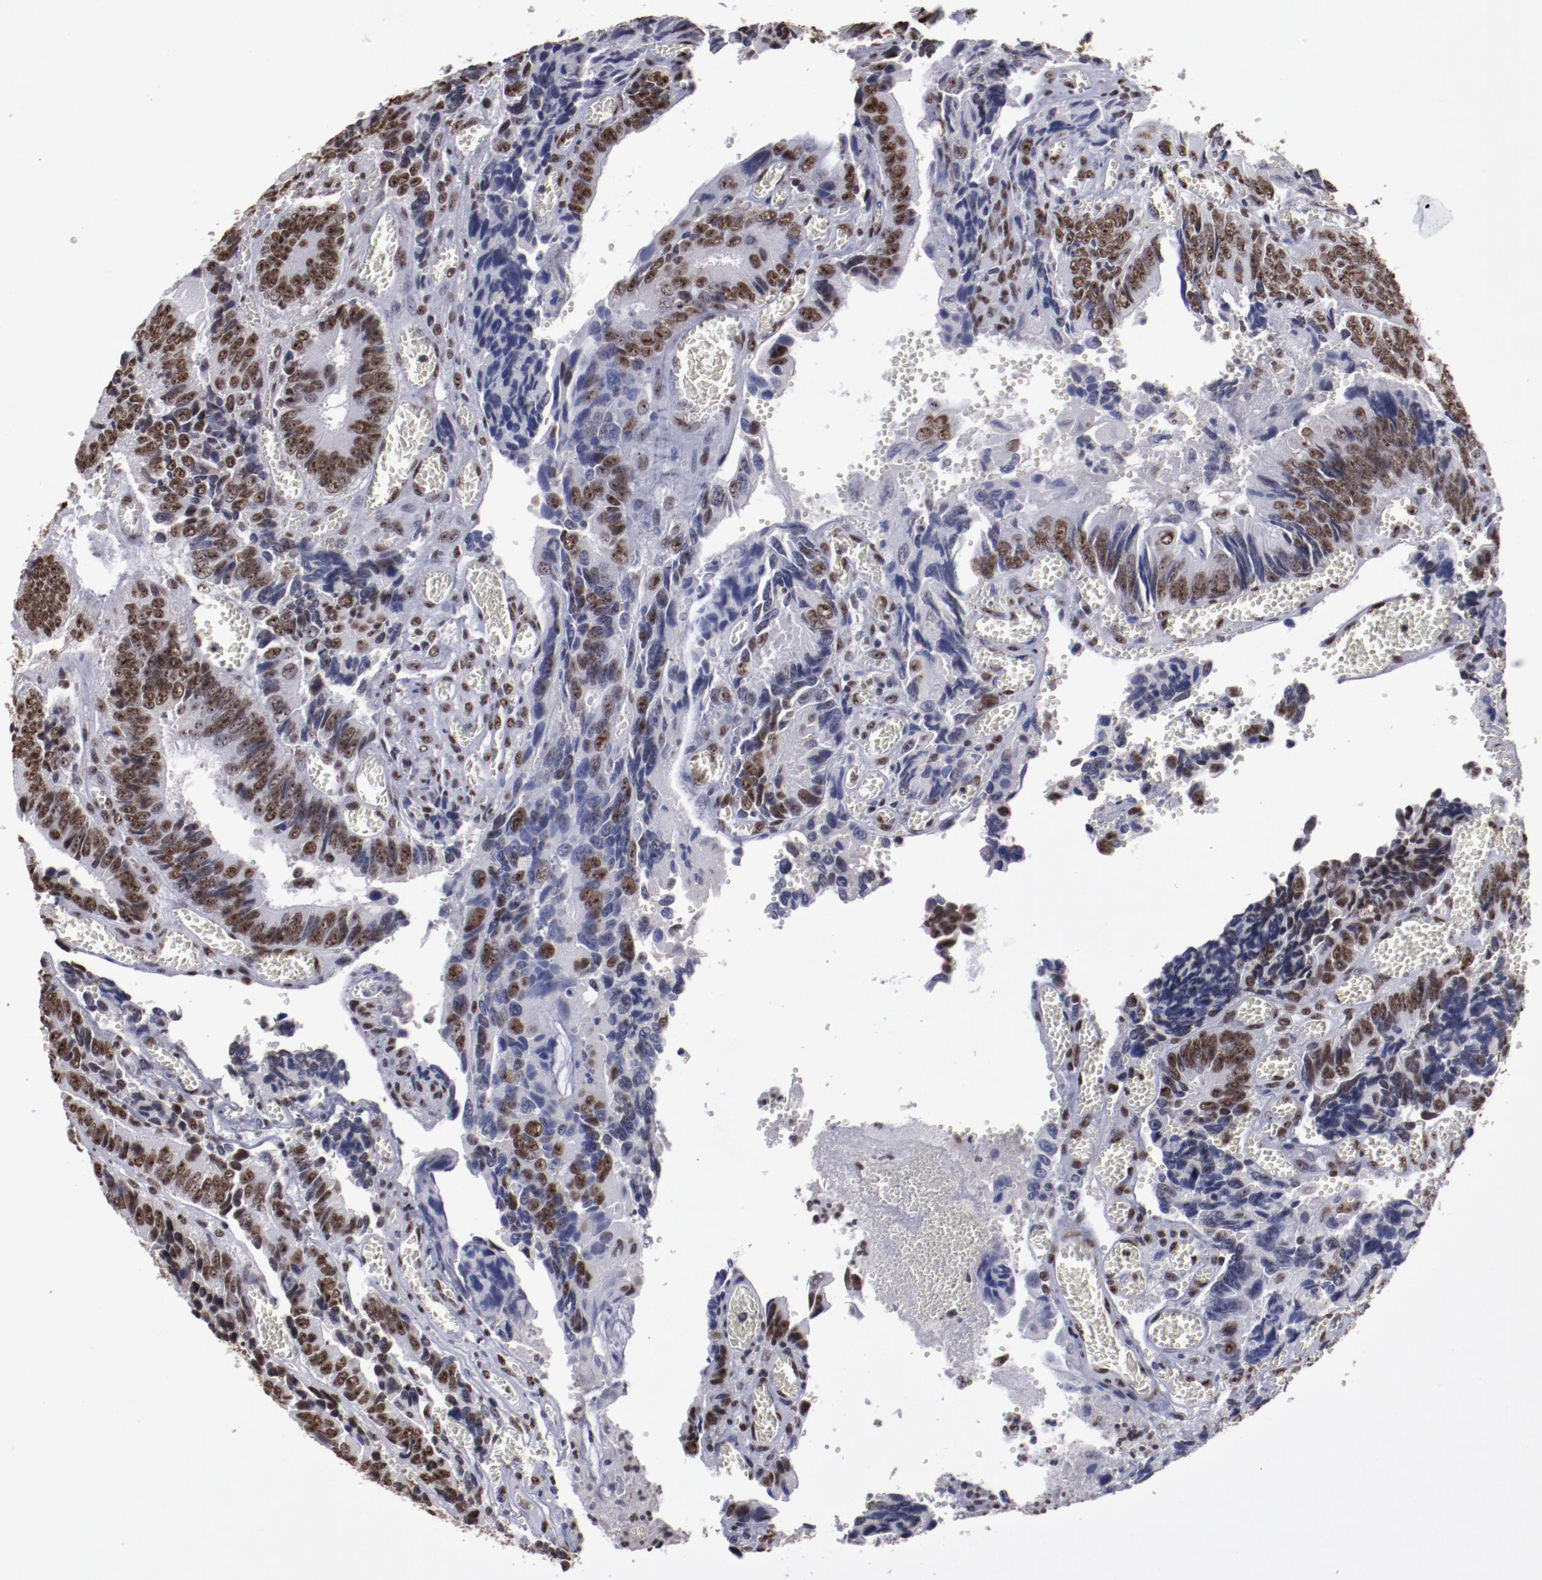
{"staining": {"intensity": "strong", "quantity": ">75%", "location": "nuclear"}, "tissue": "colorectal cancer", "cell_type": "Tumor cells", "image_type": "cancer", "snomed": [{"axis": "morphology", "description": "Adenocarcinoma, NOS"}, {"axis": "topography", "description": "Colon"}], "caption": "Immunohistochemical staining of human colorectal cancer (adenocarcinoma) demonstrates high levels of strong nuclear staining in about >75% of tumor cells. The protein of interest is stained brown, and the nuclei are stained in blue (DAB IHC with brightfield microscopy, high magnification).", "gene": "HNRNPA2B1", "patient": {"sex": "male", "age": 72}}